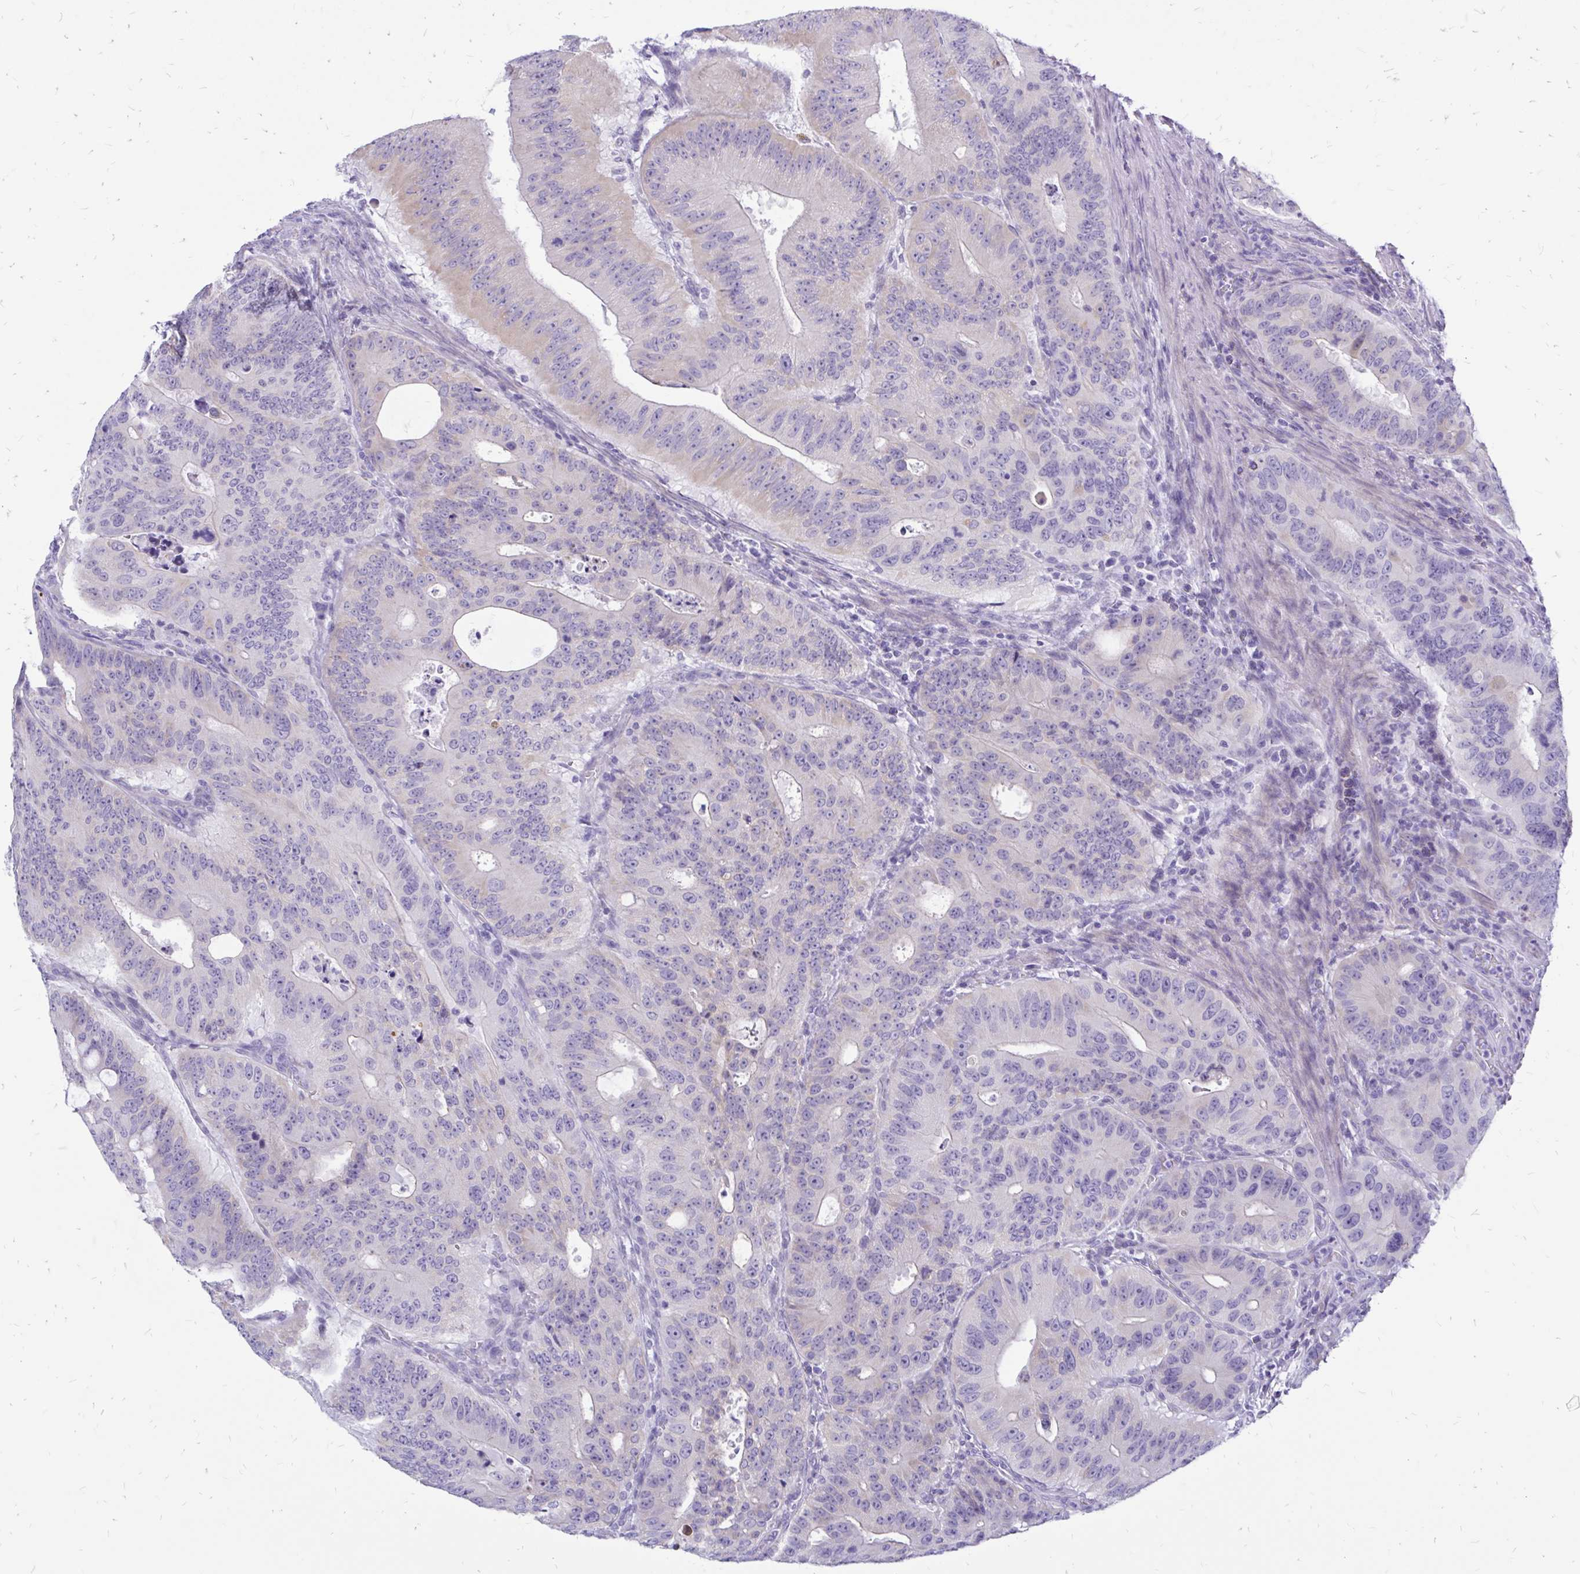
{"staining": {"intensity": "negative", "quantity": "none", "location": "none"}, "tissue": "colorectal cancer", "cell_type": "Tumor cells", "image_type": "cancer", "snomed": [{"axis": "morphology", "description": "Adenocarcinoma, NOS"}, {"axis": "topography", "description": "Colon"}], "caption": "This is a micrograph of immunohistochemistry (IHC) staining of adenocarcinoma (colorectal), which shows no staining in tumor cells.", "gene": "IGSF5", "patient": {"sex": "male", "age": 62}}